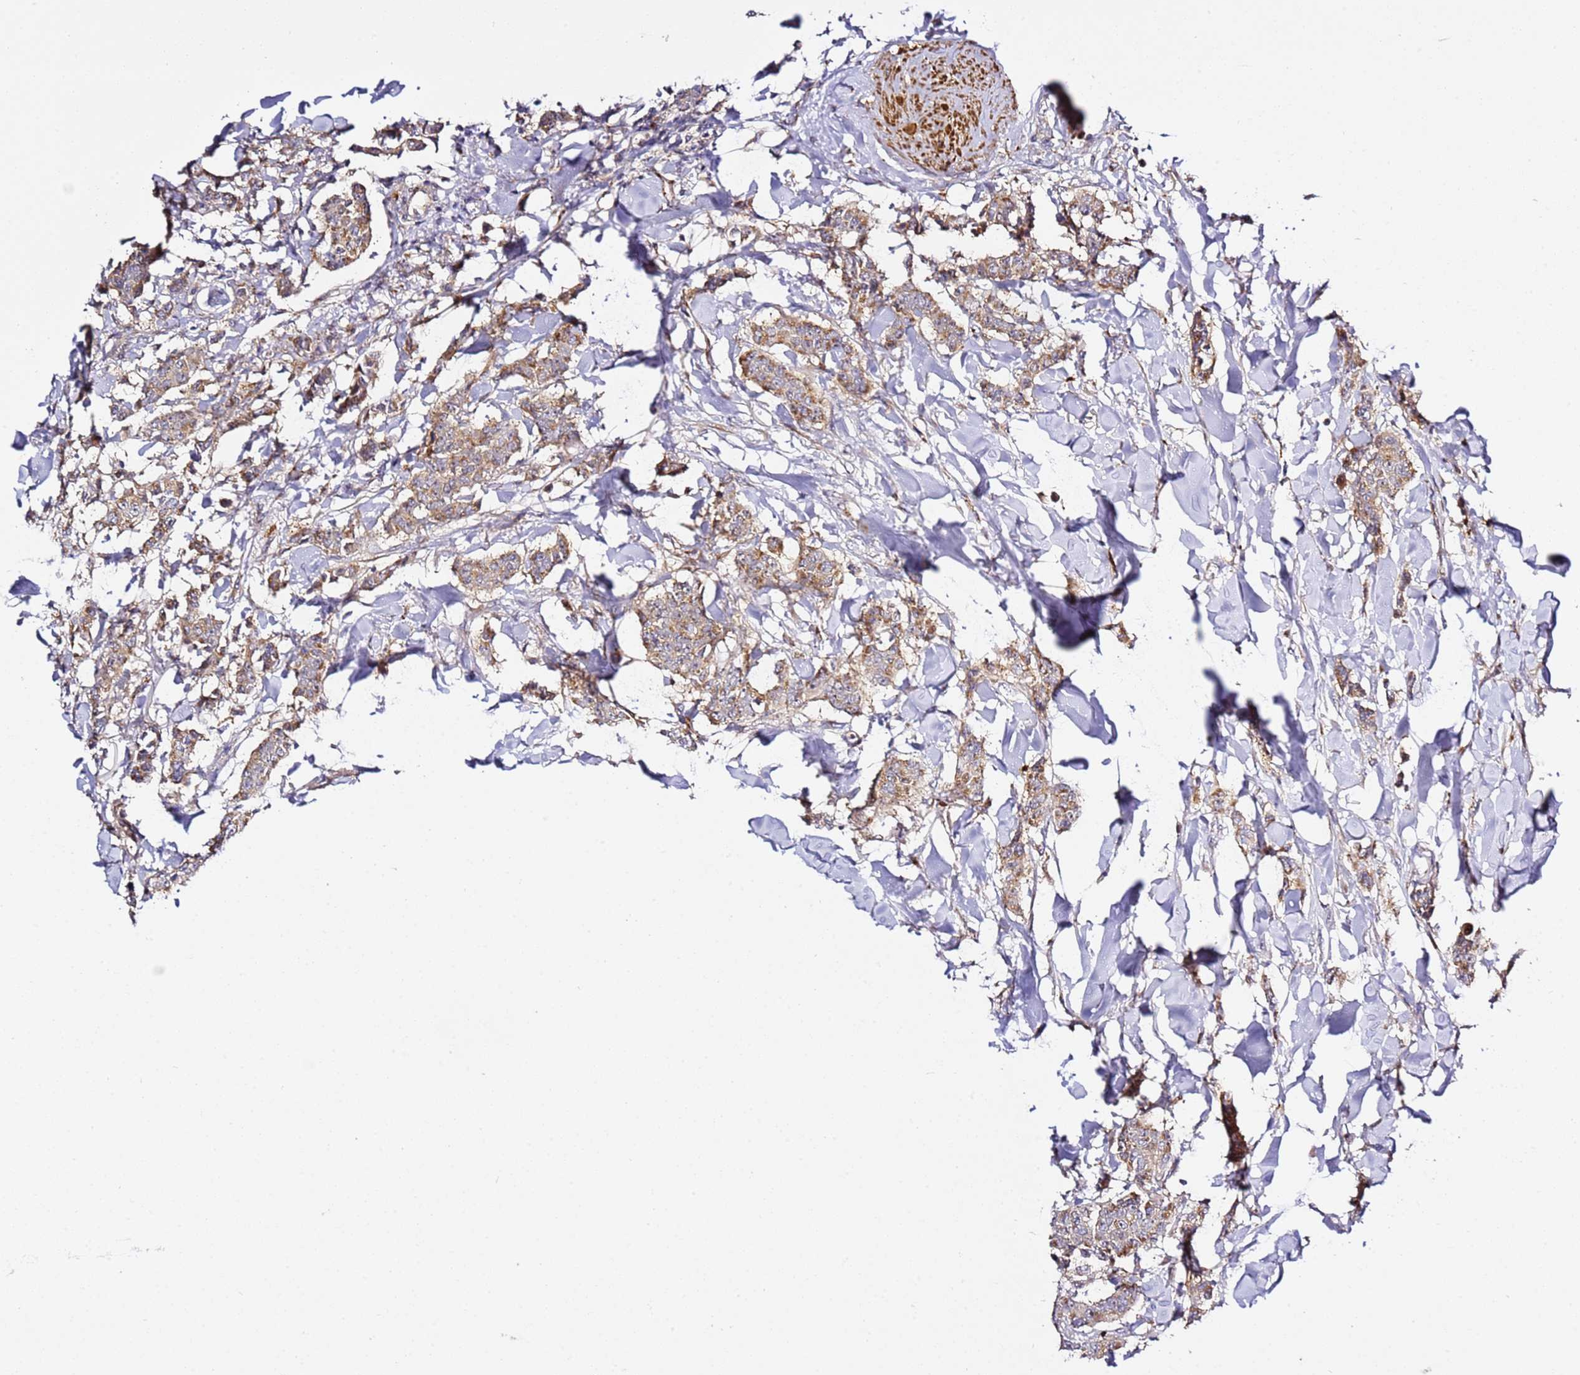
{"staining": {"intensity": "moderate", "quantity": ">75%", "location": "cytoplasmic/membranous"}, "tissue": "breast cancer", "cell_type": "Tumor cells", "image_type": "cancer", "snomed": [{"axis": "morphology", "description": "Duct carcinoma"}, {"axis": "topography", "description": "Breast"}], "caption": "Invasive ductal carcinoma (breast) stained for a protein (brown) displays moderate cytoplasmic/membranous positive expression in approximately >75% of tumor cells.", "gene": "PVRIG", "patient": {"sex": "female", "age": 40}}